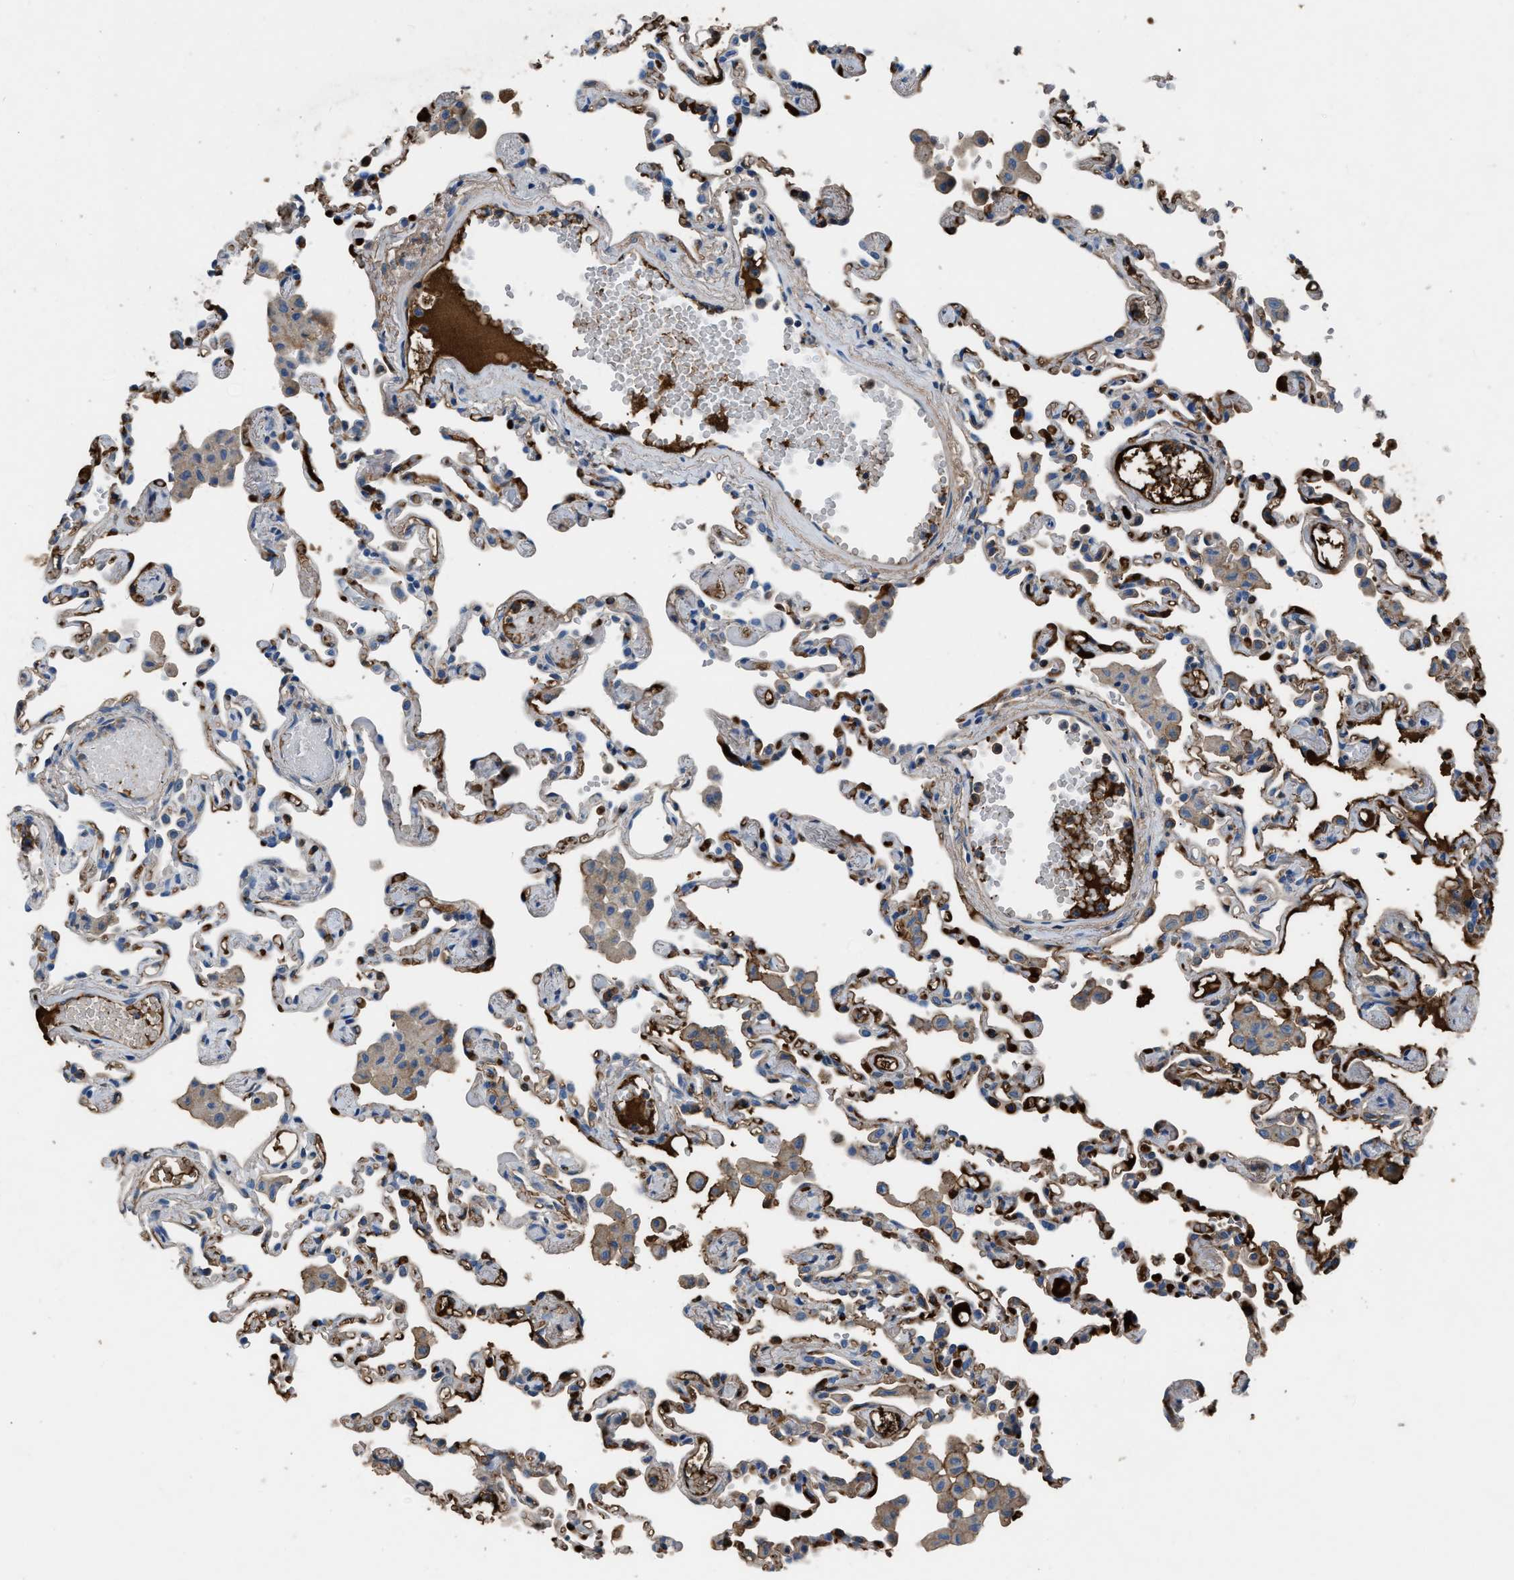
{"staining": {"intensity": "strong", "quantity": "<25%", "location": "cytoplasmic/membranous"}, "tissue": "lung", "cell_type": "Alveolar cells", "image_type": "normal", "snomed": [{"axis": "morphology", "description": "Normal tissue, NOS"}, {"axis": "topography", "description": "Bronchus"}, {"axis": "topography", "description": "Lung"}], "caption": "Alveolar cells demonstrate medium levels of strong cytoplasmic/membranous positivity in about <25% of cells in unremarkable human lung.", "gene": "STC1", "patient": {"sex": "female", "age": 49}}